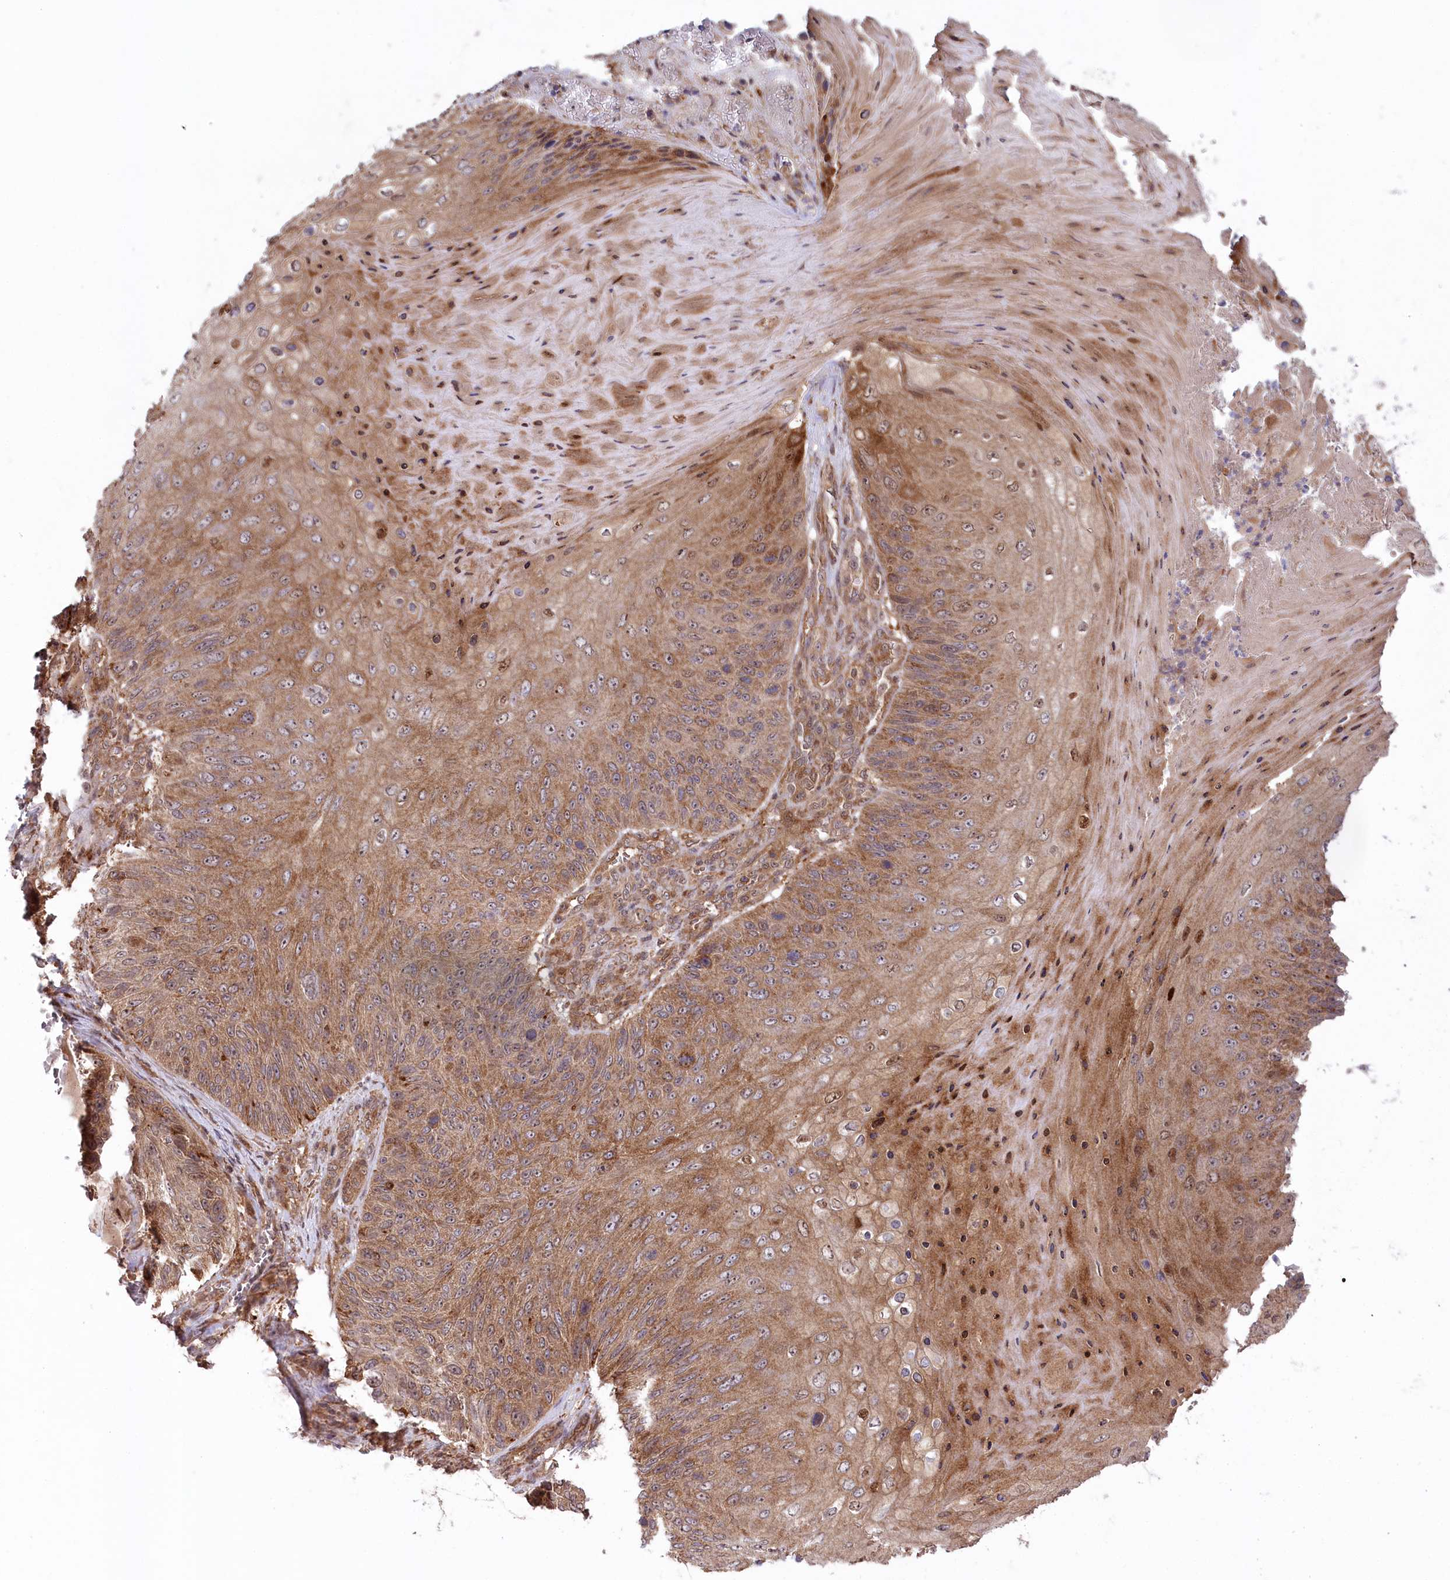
{"staining": {"intensity": "moderate", "quantity": ">75%", "location": "cytoplasmic/membranous,nuclear"}, "tissue": "skin cancer", "cell_type": "Tumor cells", "image_type": "cancer", "snomed": [{"axis": "morphology", "description": "Squamous cell carcinoma, NOS"}, {"axis": "topography", "description": "Skin"}], "caption": "Moderate cytoplasmic/membranous and nuclear protein expression is present in approximately >75% of tumor cells in skin cancer. (Stains: DAB (3,3'-diaminobenzidine) in brown, nuclei in blue, Microscopy: brightfield microscopy at high magnification).", "gene": "CCDC91", "patient": {"sex": "female", "age": 88}}